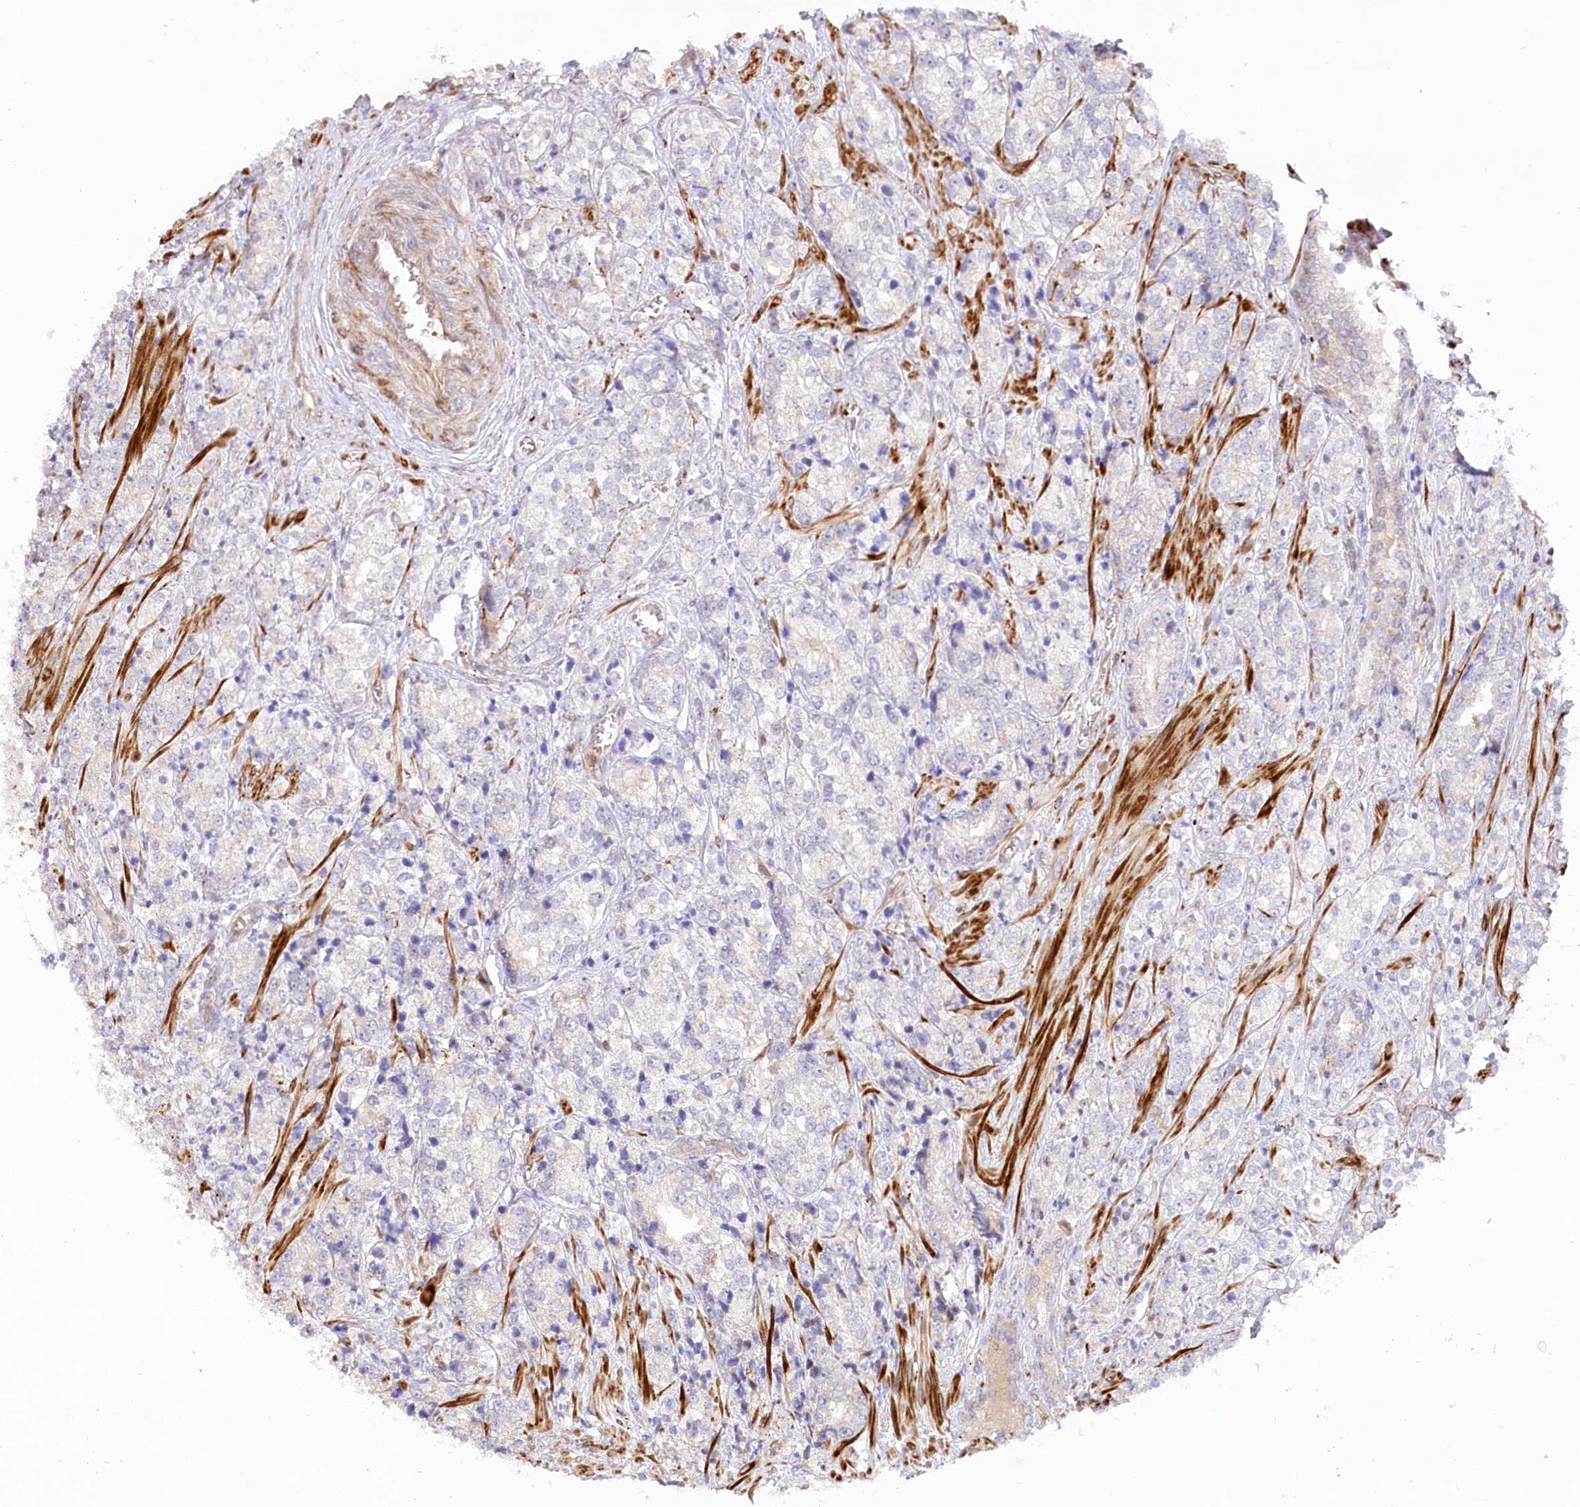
{"staining": {"intensity": "negative", "quantity": "none", "location": "none"}, "tissue": "prostate cancer", "cell_type": "Tumor cells", "image_type": "cancer", "snomed": [{"axis": "morphology", "description": "Adenocarcinoma, High grade"}, {"axis": "topography", "description": "Prostate"}], "caption": "DAB (3,3'-diaminobenzidine) immunohistochemical staining of human prostate adenocarcinoma (high-grade) displays no significant expression in tumor cells.", "gene": "GBE1", "patient": {"sex": "male", "age": 69}}